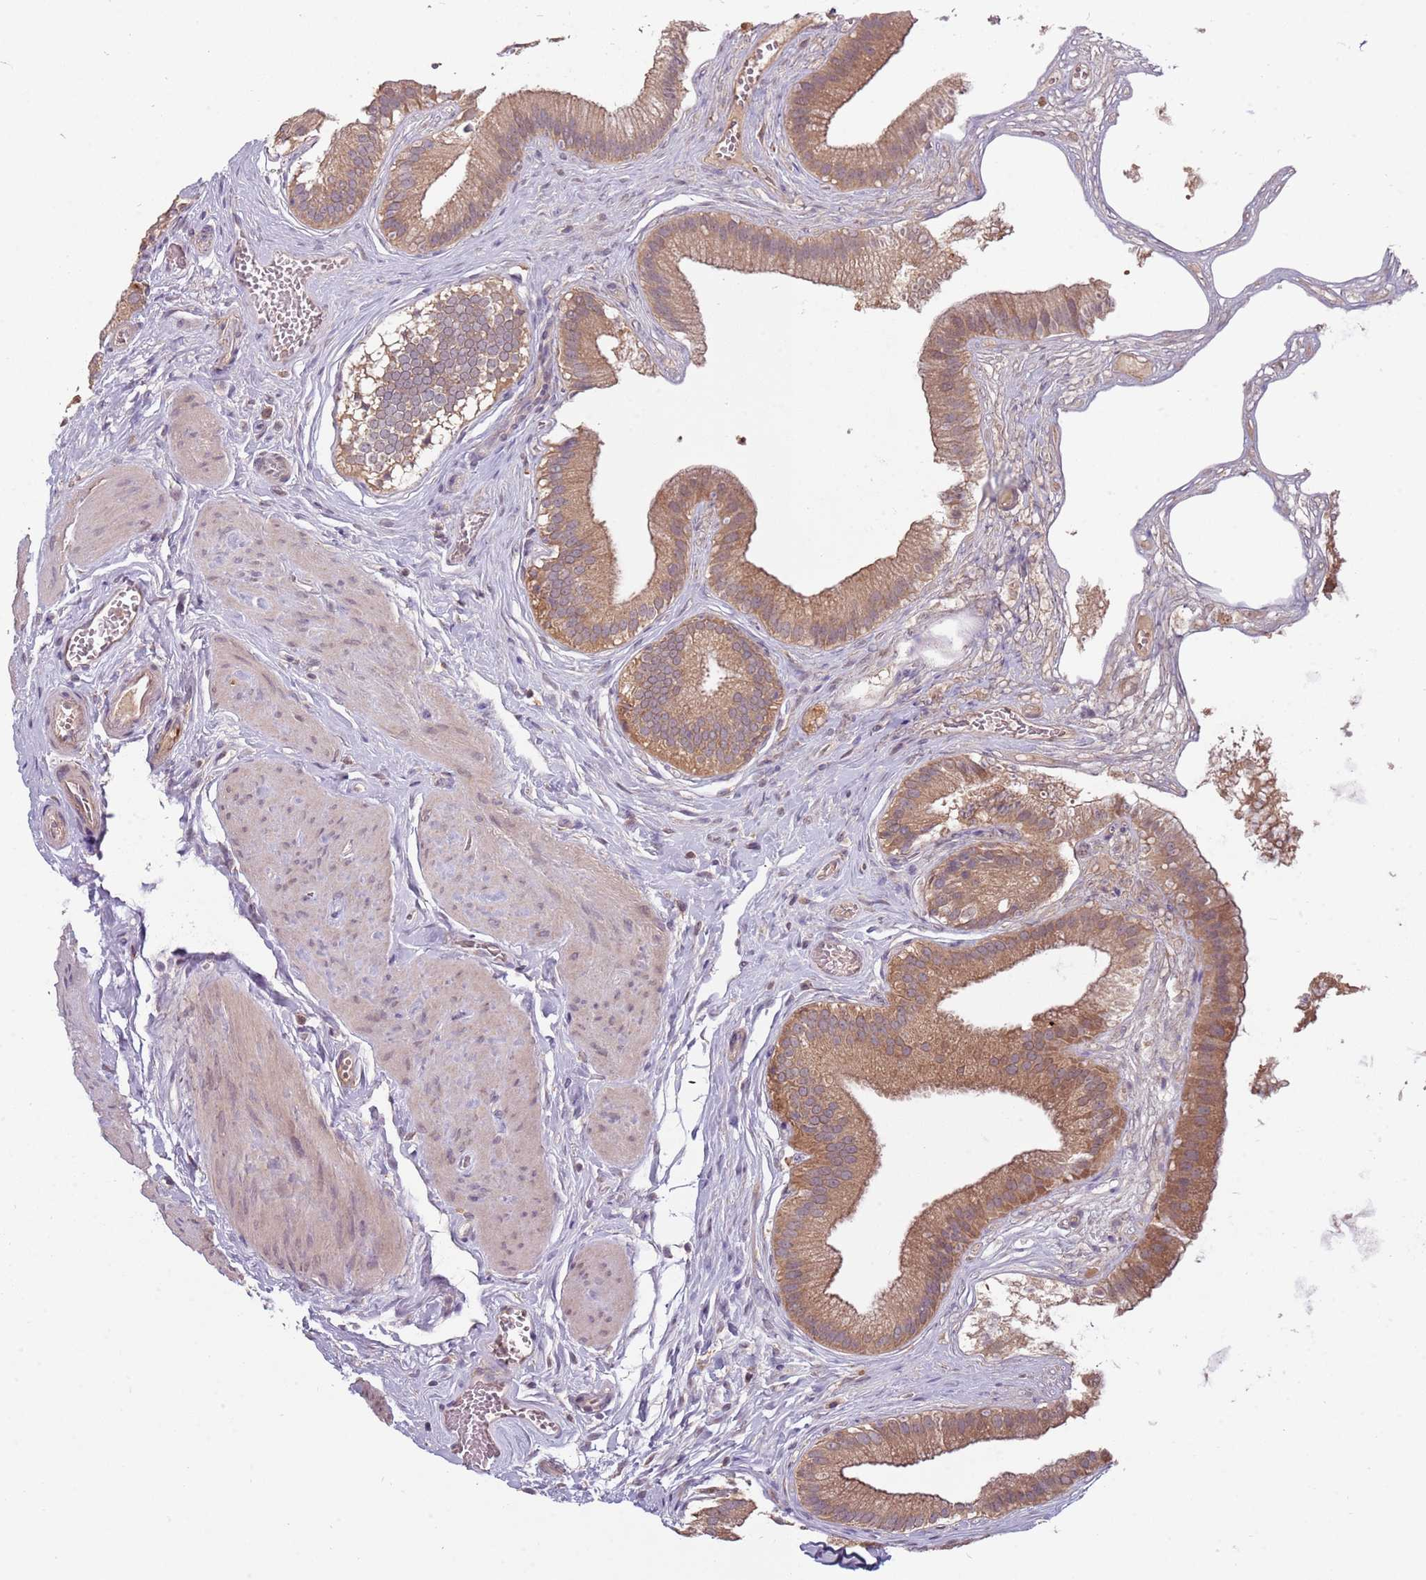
{"staining": {"intensity": "moderate", "quantity": ">75%", "location": "cytoplasmic/membranous"}, "tissue": "gallbladder", "cell_type": "Glandular cells", "image_type": "normal", "snomed": [{"axis": "morphology", "description": "Normal tissue, NOS"}, {"axis": "topography", "description": "Gallbladder"}], "caption": "This is a micrograph of IHC staining of normal gallbladder, which shows moderate positivity in the cytoplasmic/membranous of glandular cells.", "gene": "USP32", "patient": {"sex": "female", "age": 54}}